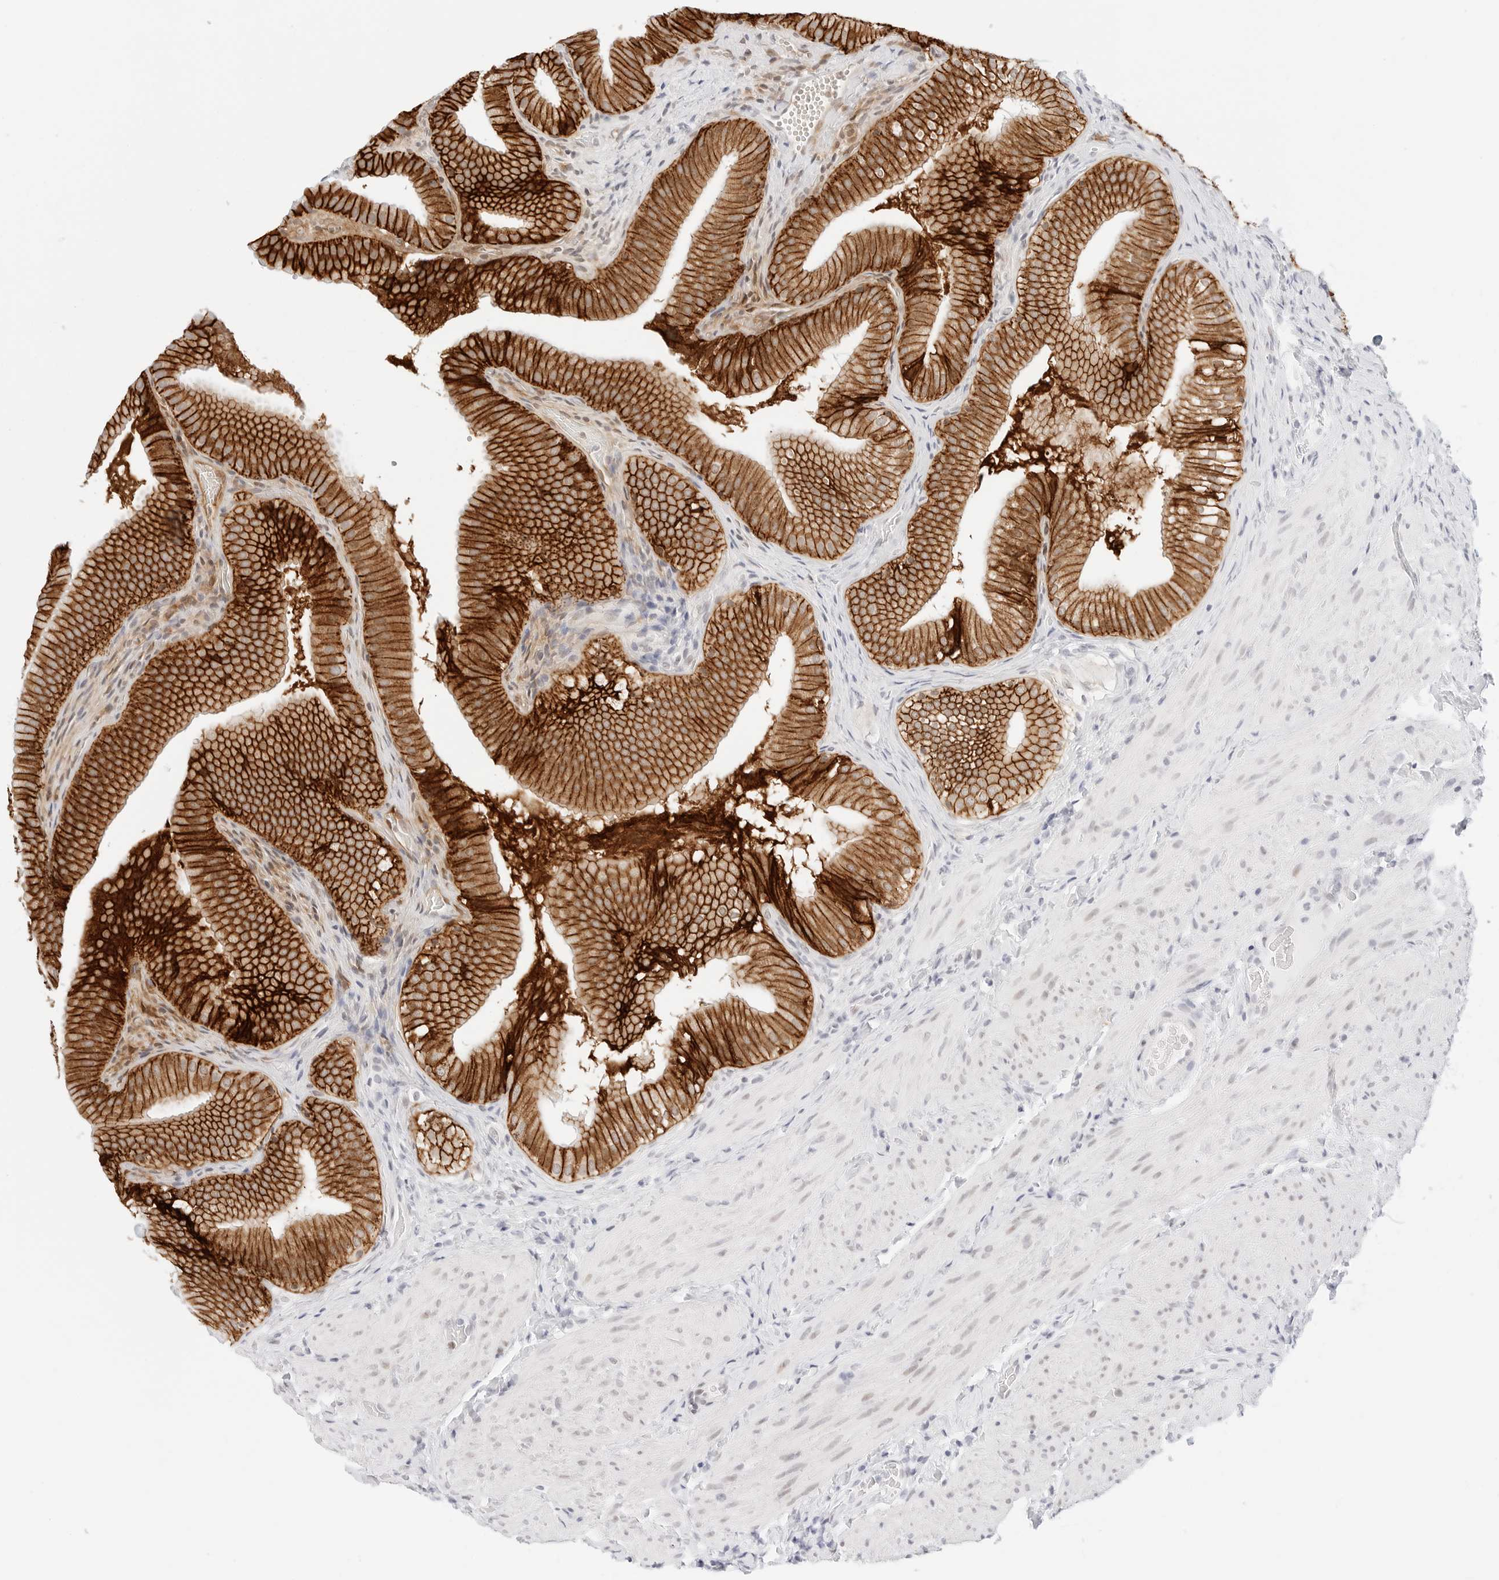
{"staining": {"intensity": "strong", "quantity": ">75%", "location": "cytoplasmic/membranous"}, "tissue": "gallbladder", "cell_type": "Glandular cells", "image_type": "normal", "snomed": [{"axis": "morphology", "description": "Normal tissue, NOS"}, {"axis": "topography", "description": "Gallbladder"}], "caption": "High-magnification brightfield microscopy of benign gallbladder stained with DAB (3,3'-diaminobenzidine) (brown) and counterstained with hematoxylin (blue). glandular cells exhibit strong cytoplasmic/membranous staining is seen in about>75% of cells. (DAB (3,3'-diaminobenzidine) IHC with brightfield microscopy, high magnification).", "gene": "CDH1", "patient": {"sex": "female", "age": 30}}